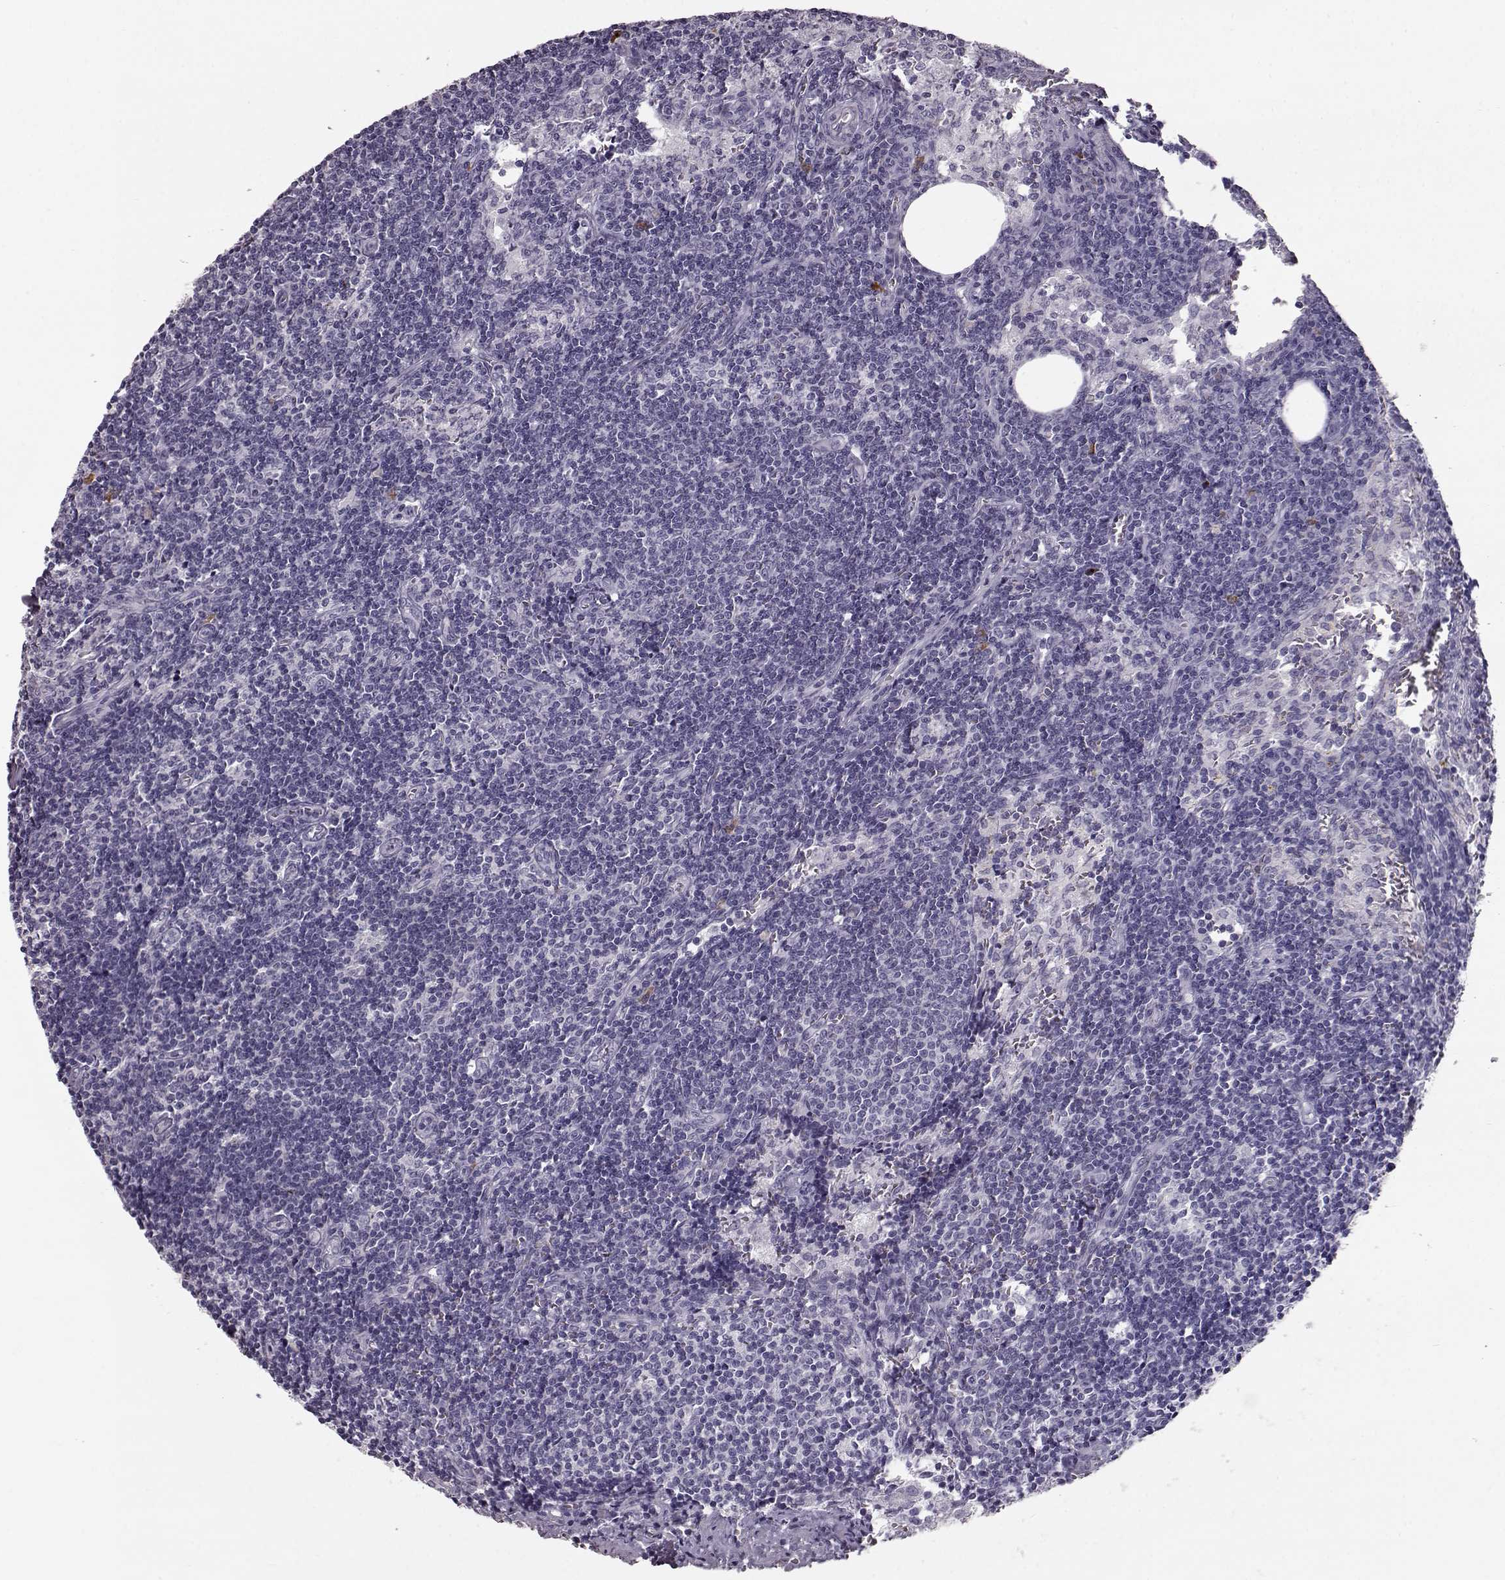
{"staining": {"intensity": "negative", "quantity": "none", "location": "none"}, "tissue": "lymph node", "cell_type": "Germinal center cells", "image_type": "normal", "snomed": [{"axis": "morphology", "description": "Normal tissue, NOS"}, {"axis": "topography", "description": "Lymph node"}], "caption": "Immunohistochemical staining of unremarkable lymph node reveals no significant positivity in germinal center cells.", "gene": "CCL19", "patient": {"sex": "female", "age": 50}}